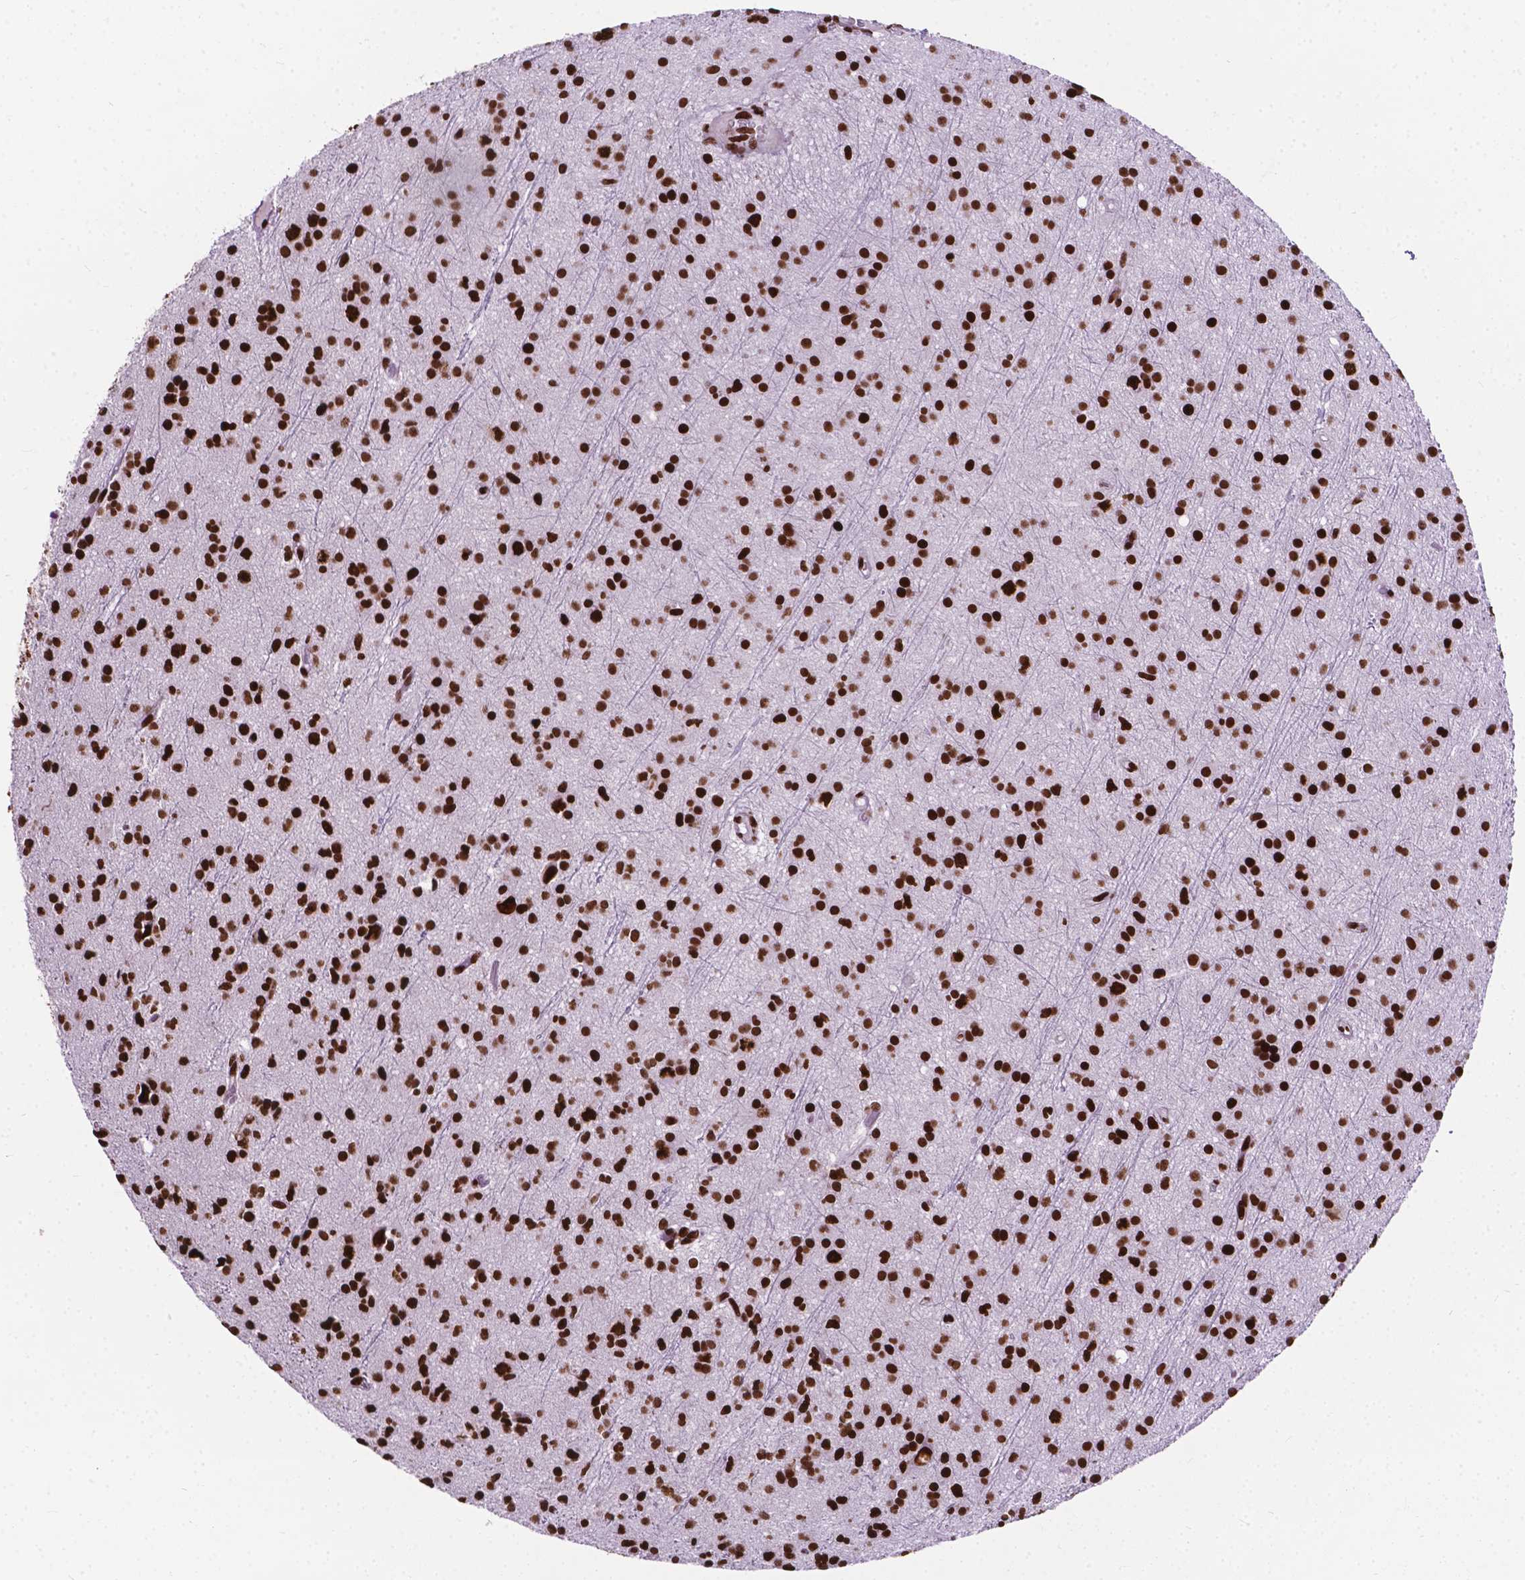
{"staining": {"intensity": "strong", "quantity": ">75%", "location": "nuclear"}, "tissue": "glioma", "cell_type": "Tumor cells", "image_type": "cancer", "snomed": [{"axis": "morphology", "description": "Glioma, malignant, Low grade"}, {"axis": "topography", "description": "Brain"}], "caption": "Strong nuclear positivity is appreciated in about >75% of tumor cells in malignant glioma (low-grade).", "gene": "SMIM5", "patient": {"sex": "male", "age": 27}}